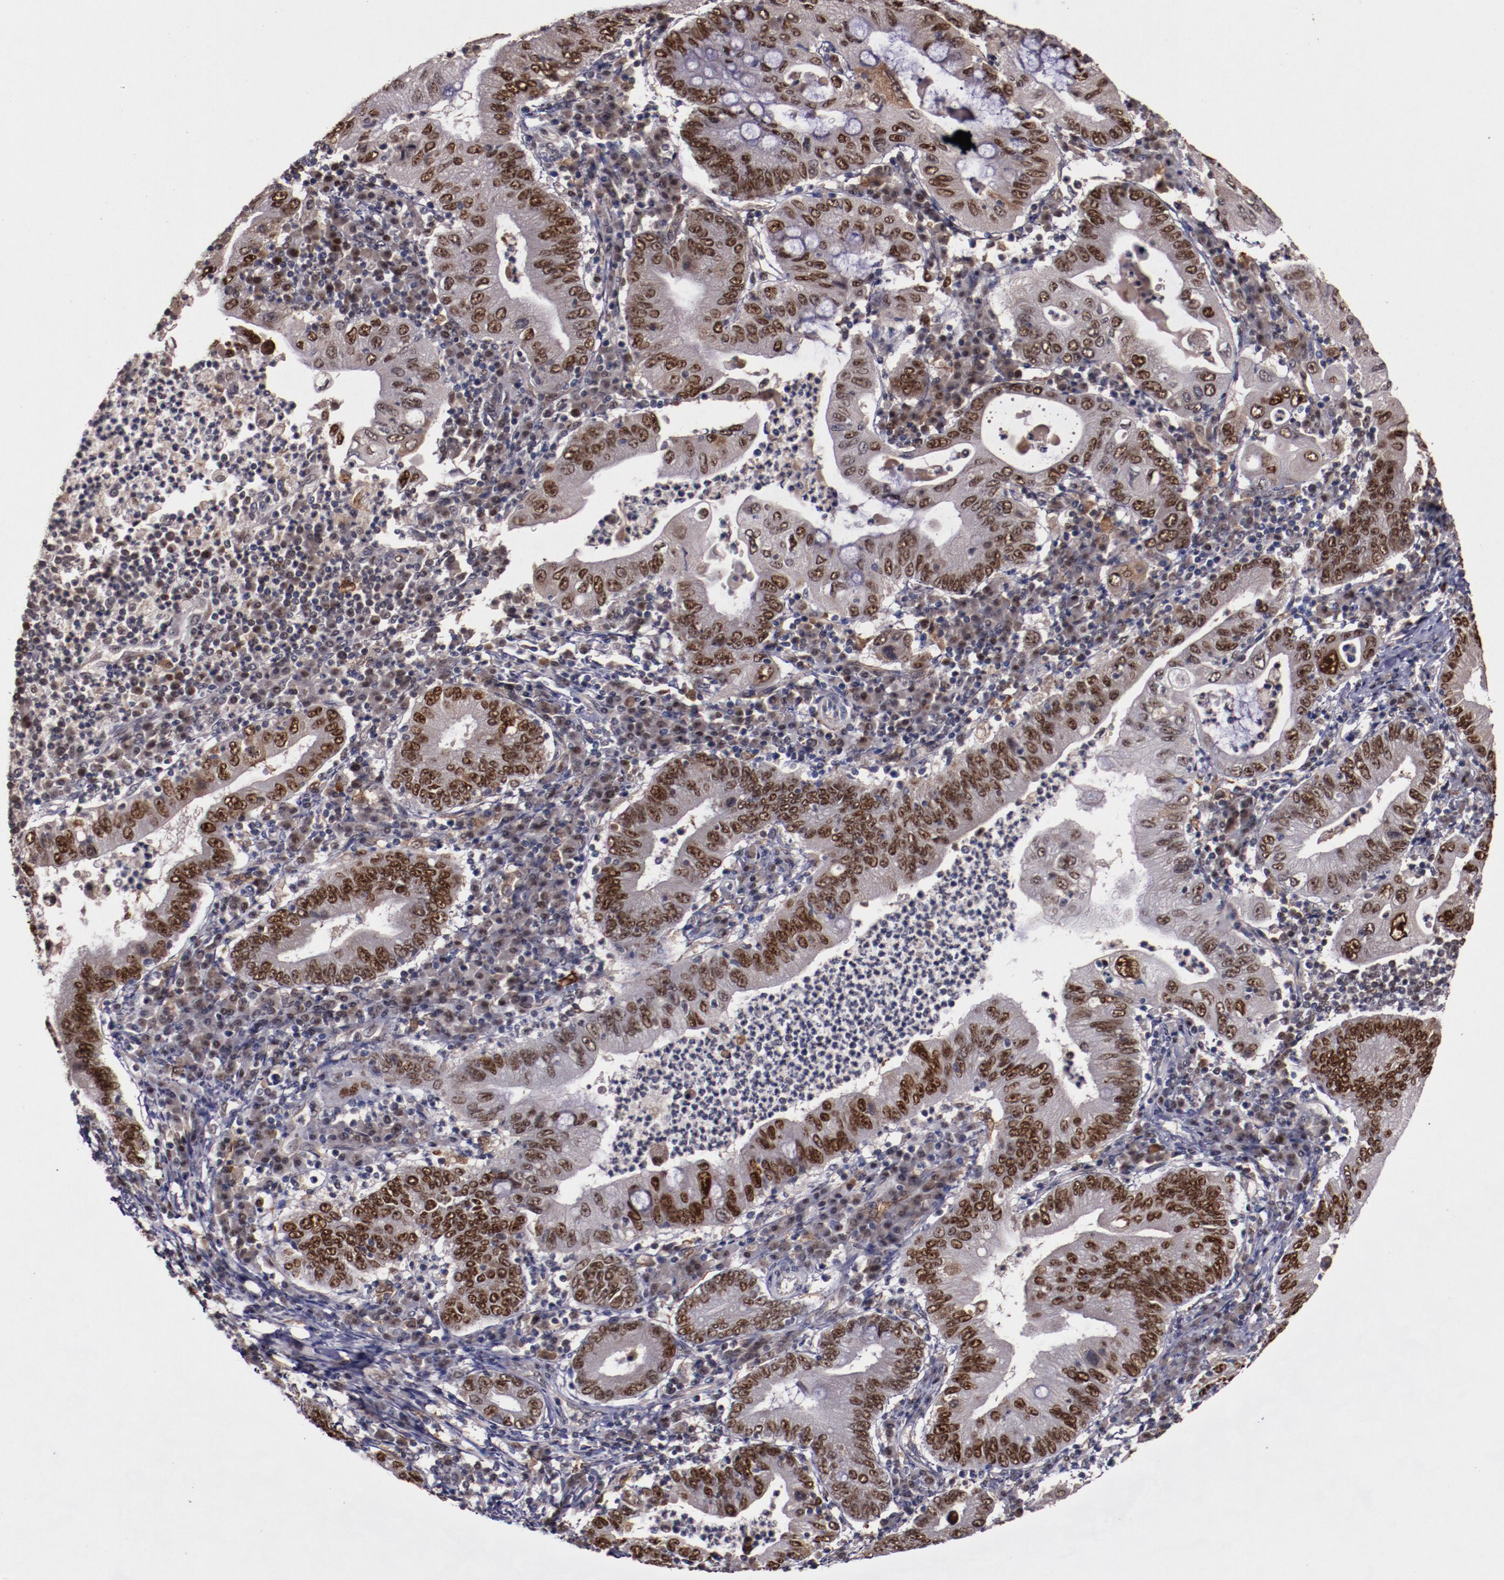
{"staining": {"intensity": "strong", "quantity": ">75%", "location": "nuclear"}, "tissue": "stomach cancer", "cell_type": "Tumor cells", "image_type": "cancer", "snomed": [{"axis": "morphology", "description": "Normal tissue, NOS"}, {"axis": "morphology", "description": "Adenocarcinoma, NOS"}, {"axis": "topography", "description": "Esophagus"}, {"axis": "topography", "description": "Stomach, upper"}, {"axis": "topography", "description": "Peripheral nerve tissue"}], "caption": "Stomach adenocarcinoma stained for a protein (brown) shows strong nuclear positive positivity in approximately >75% of tumor cells.", "gene": "CHEK2", "patient": {"sex": "male", "age": 62}}